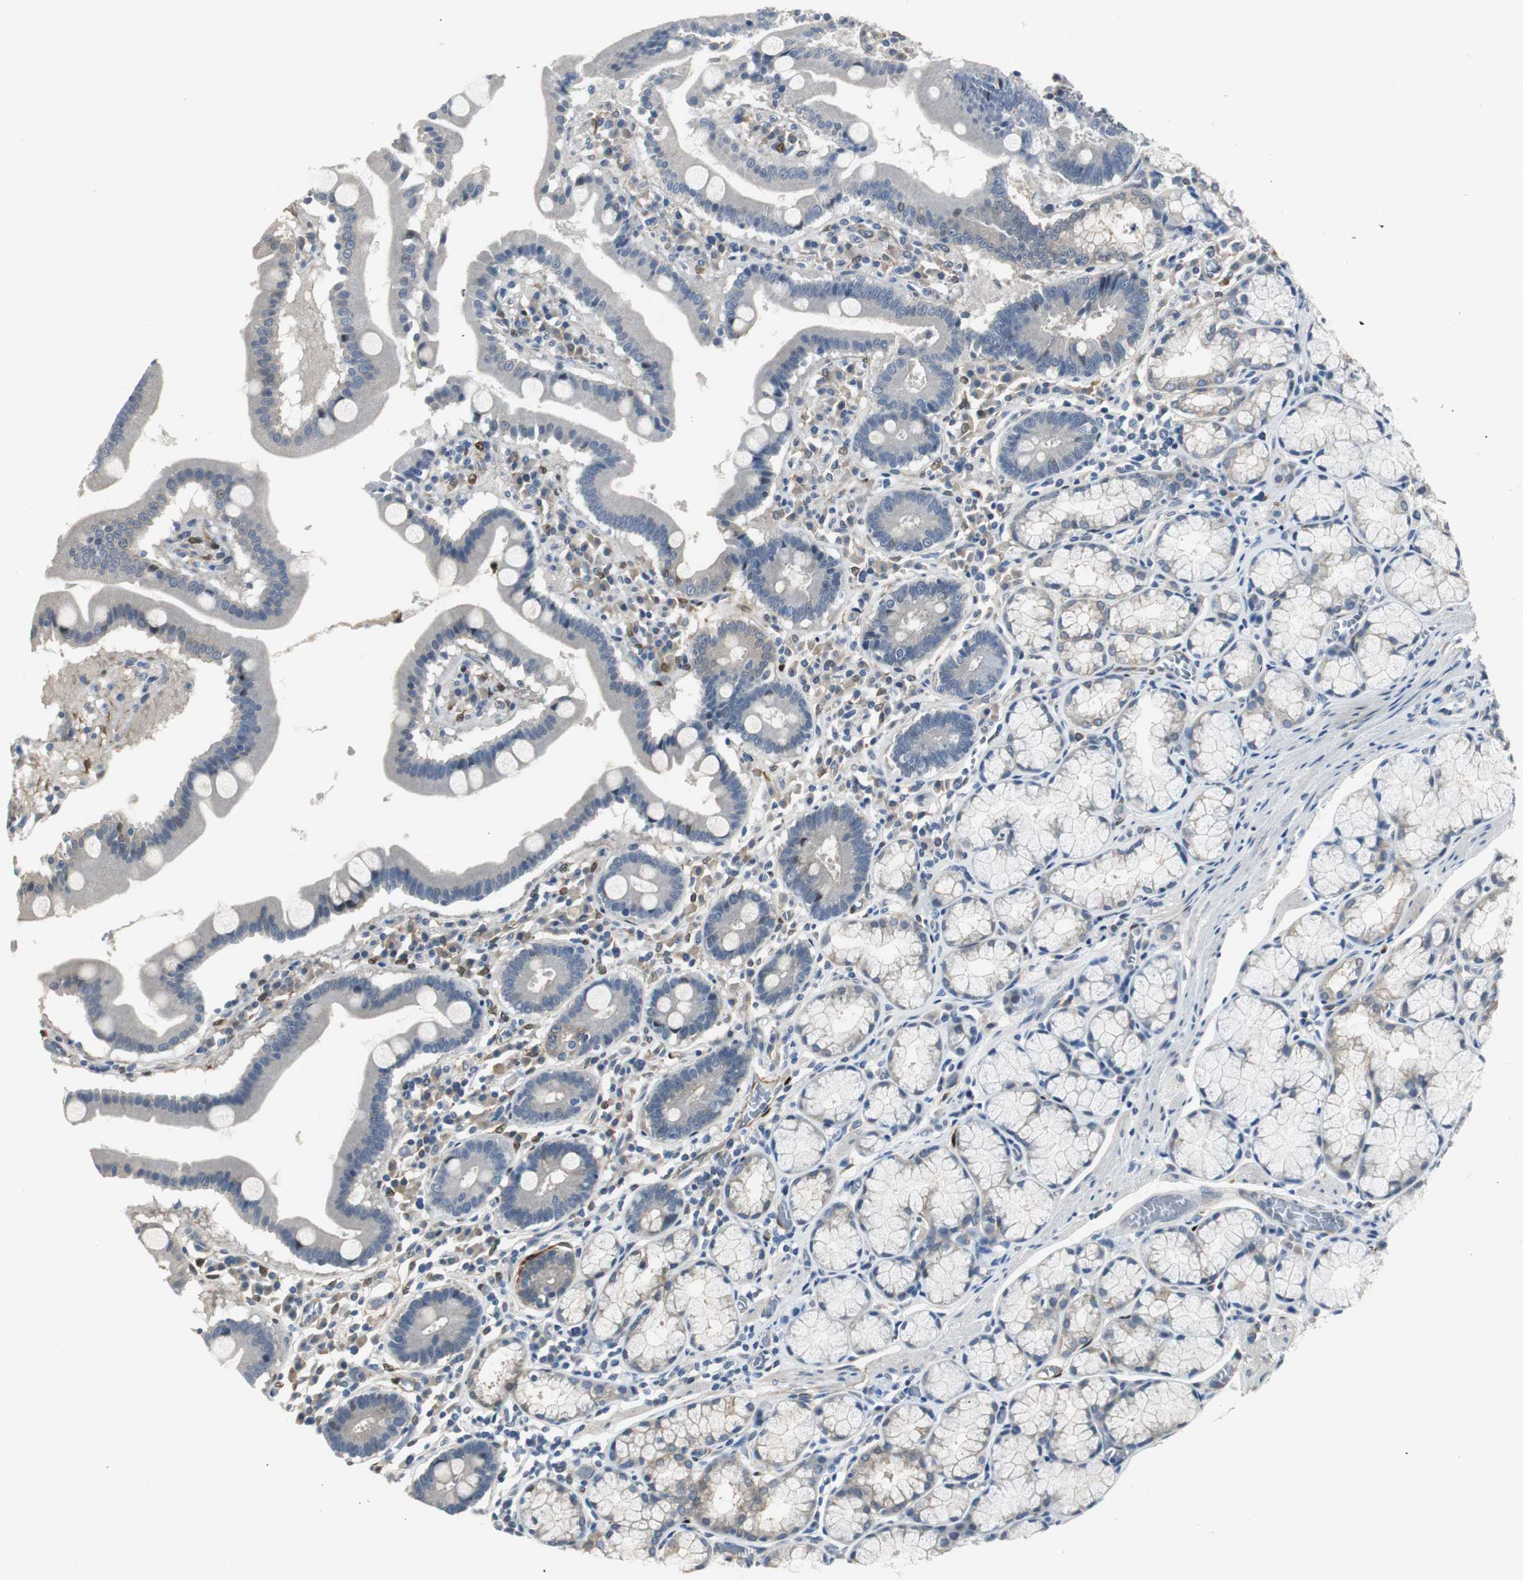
{"staining": {"intensity": "moderate", "quantity": ">75%", "location": "cytoplasmic/membranous"}, "tissue": "stomach", "cell_type": "Glandular cells", "image_type": "normal", "snomed": [{"axis": "morphology", "description": "Normal tissue, NOS"}, {"axis": "topography", "description": "Stomach, lower"}], "caption": "Protein staining by immunohistochemistry demonstrates moderate cytoplasmic/membranous staining in approximately >75% of glandular cells in normal stomach. The staining was performed using DAB to visualize the protein expression in brown, while the nuclei were stained in blue with hematoxylin (Magnification: 20x).", "gene": "FHL2", "patient": {"sex": "male", "age": 56}}